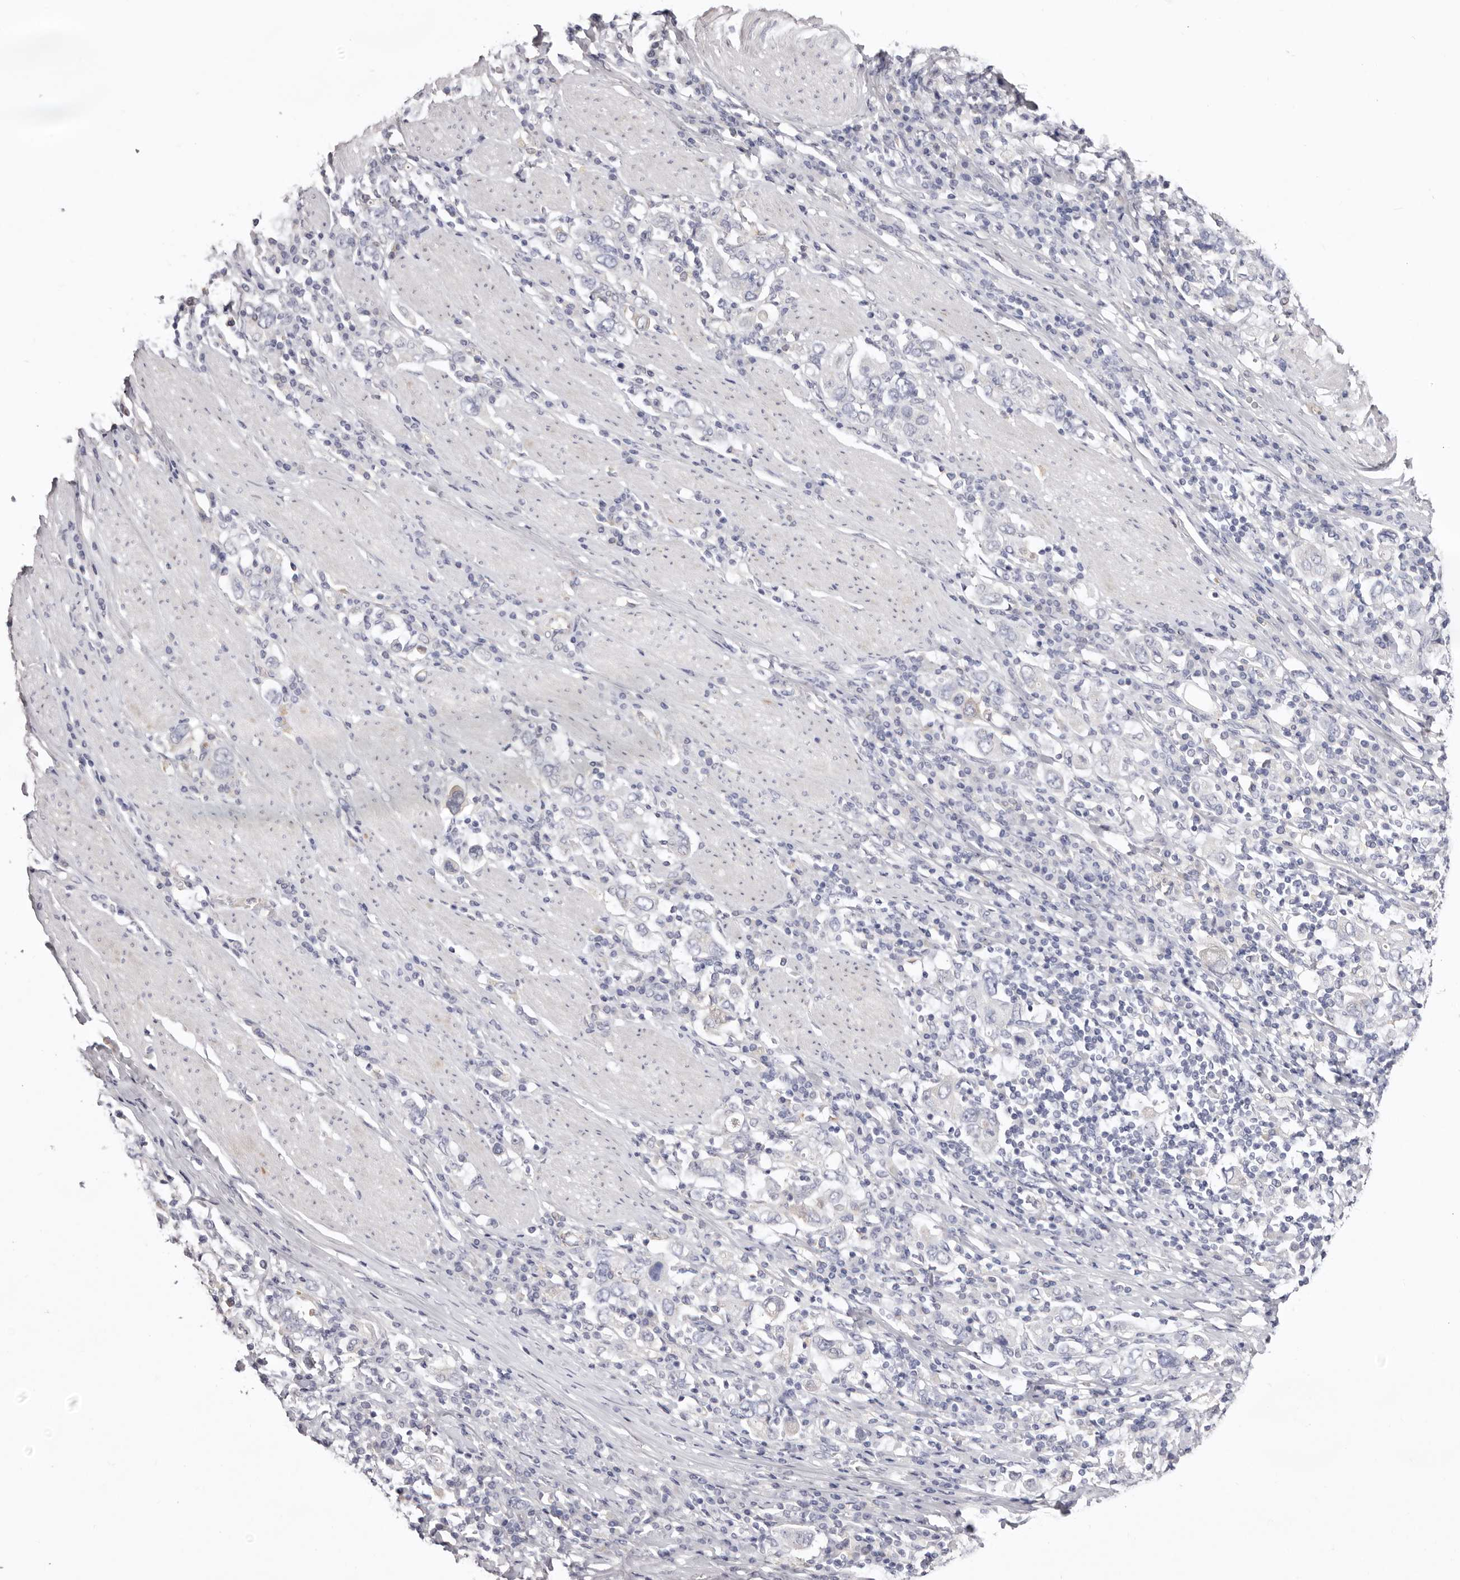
{"staining": {"intensity": "negative", "quantity": "none", "location": "none"}, "tissue": "stomach cancer", "cell_type": "Tumor cells", "image_type": "cancer", "snomed": [{"axis": "morphology", "description": "Adenocarcinoma, NOS"}, {"axis": "topography", "description": "Stomach, upper"}], "caption": "Stomach cancer (adenocarcinoma) stained for a protein using IHC exhibits no staining tumor cells.", "gene": "LMLN", "patient": {"sex": "male", "age": 62}}